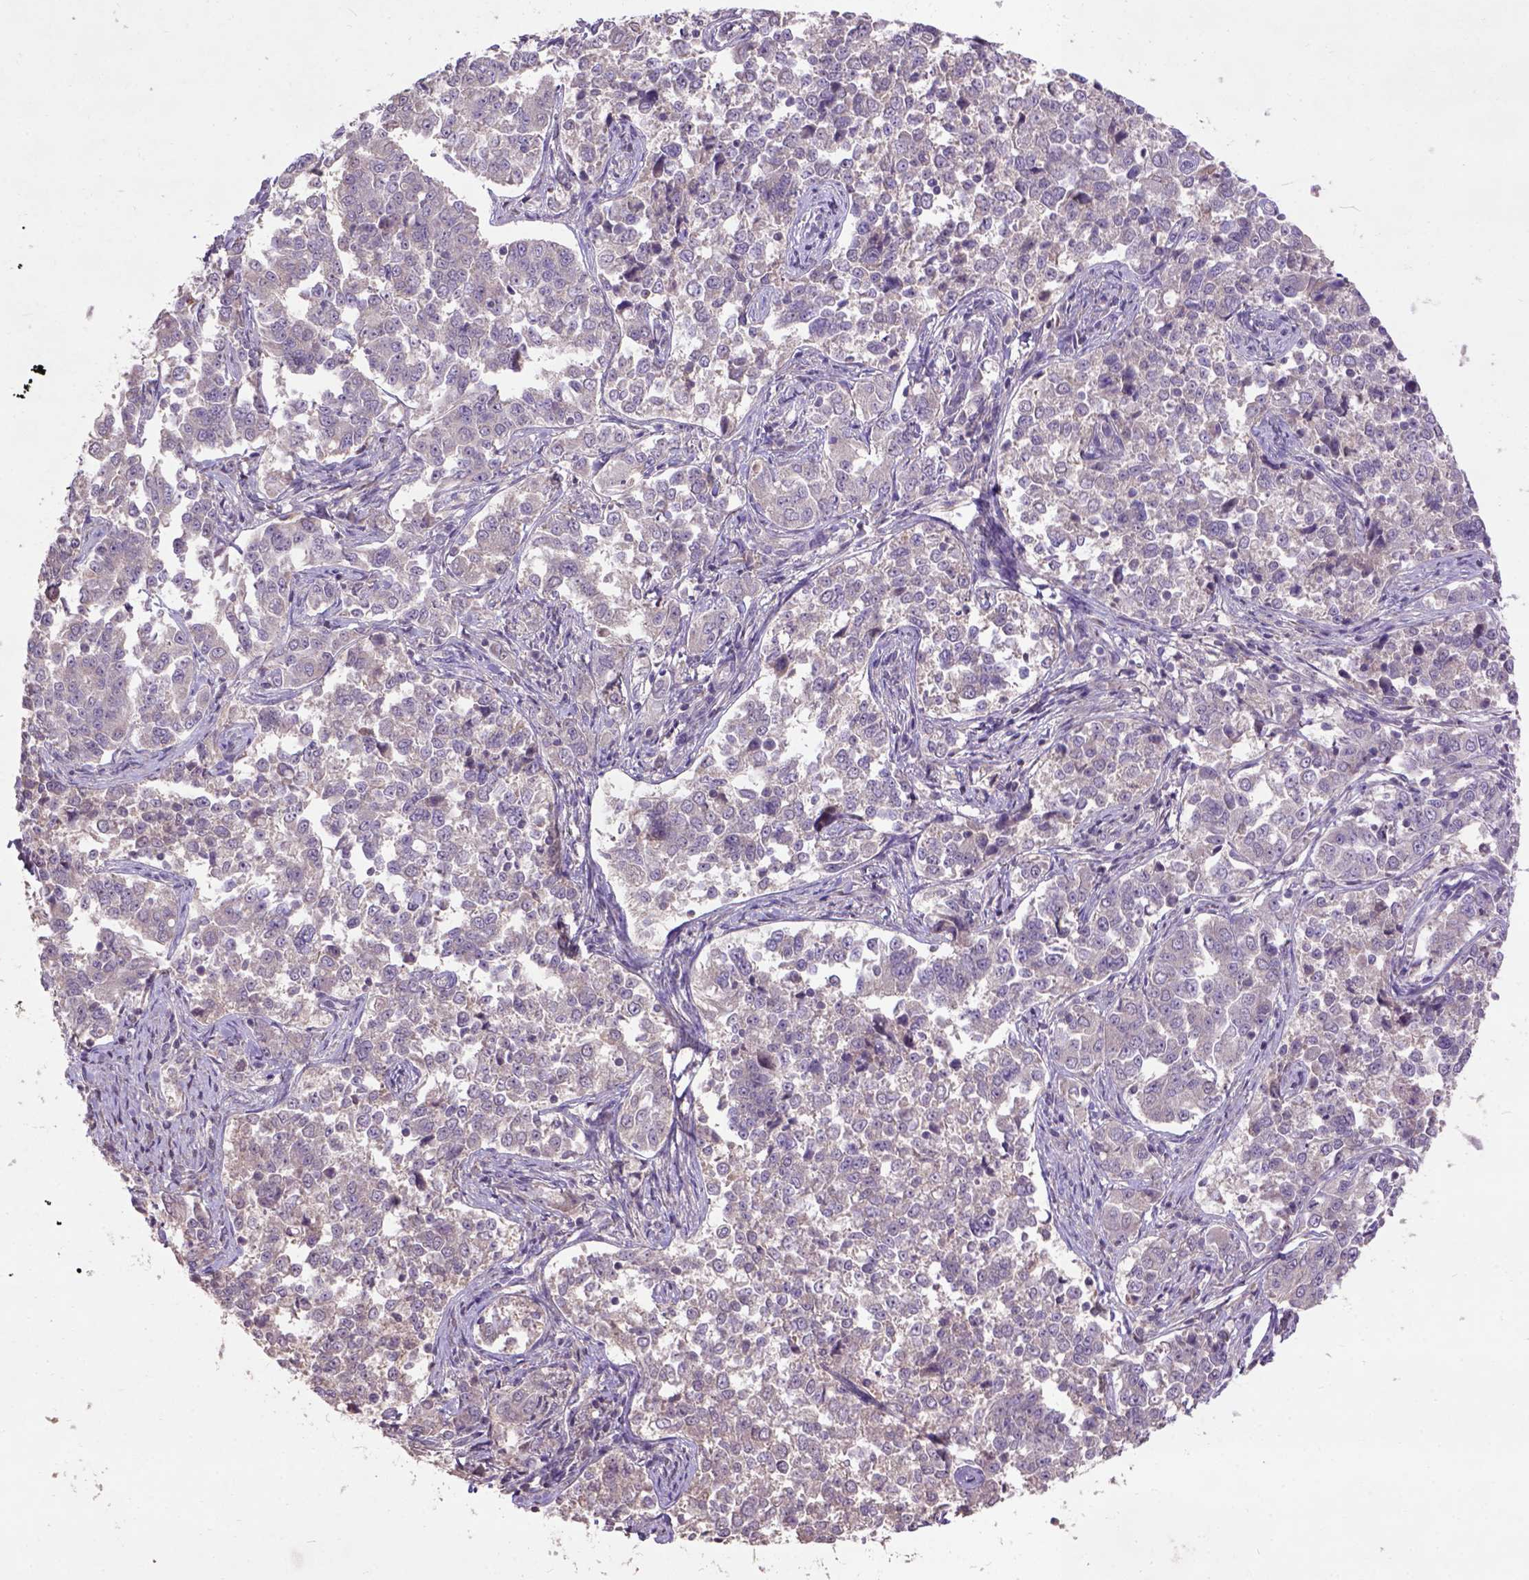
{"staining": {"intensity": "negative", "quantity": "none", "location": "none"}, "tissue": "endometrial cancer", "cell_type": "Tumor cells", "image_type": "cancer", "snomed": [{"axis": "morphology", "description": "Adenocarcinoma, NOS"}, {"axis": "topography", "description": "Endometrium"}], "caption": "Endometrial adenocarcinoma was stained to show a protein in brown. There is no significant expression in tumor cells.", "gene": "KBTBD8", "patient": {"sex": "female", "age": 43}}